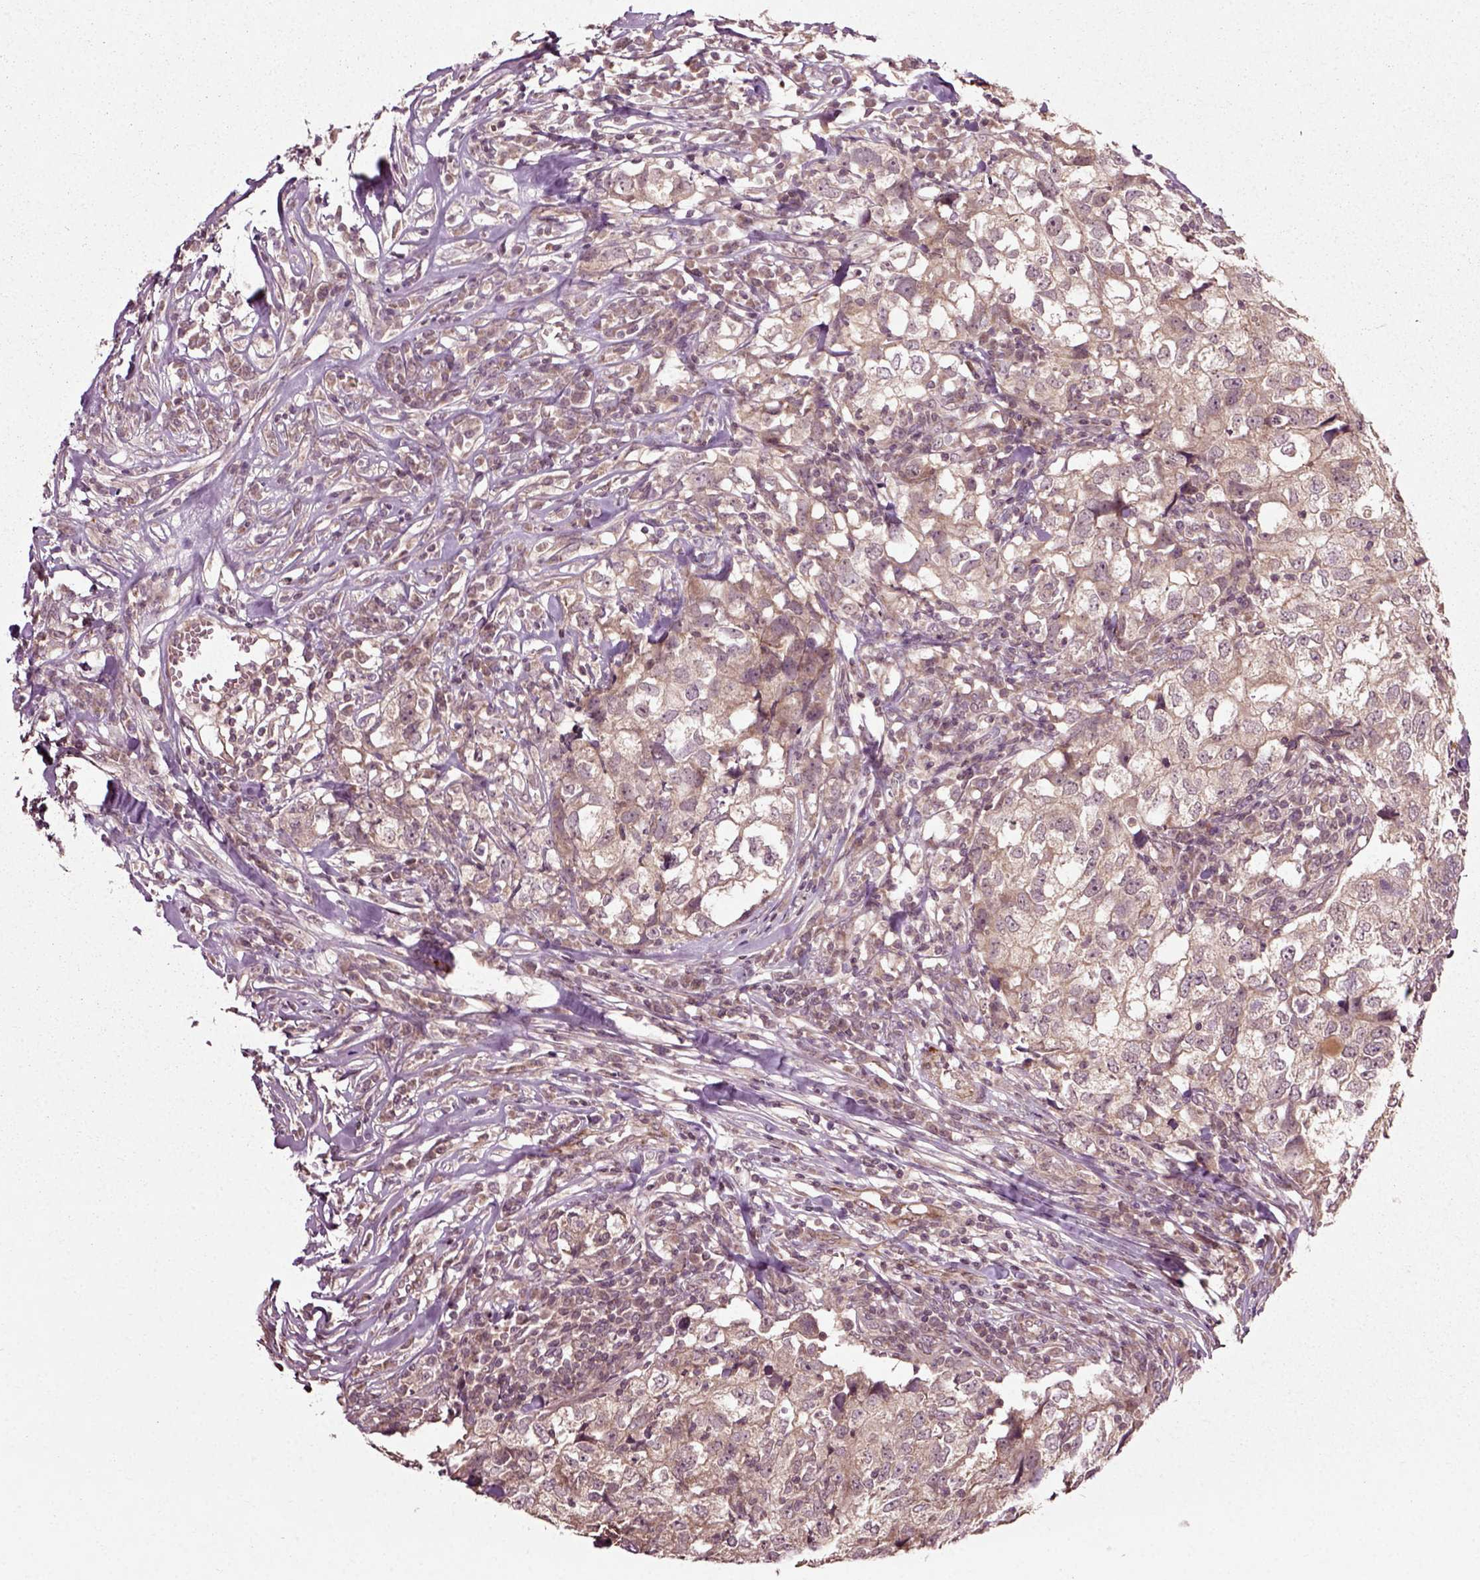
{"staining": {"intensity": "weak", "quantity": "25%-75%", "location": "cytoplasmic/membranous"}, "tissue": "breast cancer", "cell_type": "Tumor cells", "image_type": "cancer", "snomed": [{"axis": "morphology", "description": "Duct carcinoma"}, {"axis": "topography", "description": "Breast"}], "caption": "There is low levels of weak cytoplasmic/membranous positivity in tumor cells of breast intraductal carcinoma, as demonstrated by immunohistochemical staining (brown color).", "gene": "PLCD3", "patient": {"sex": "female", "age": 30}}